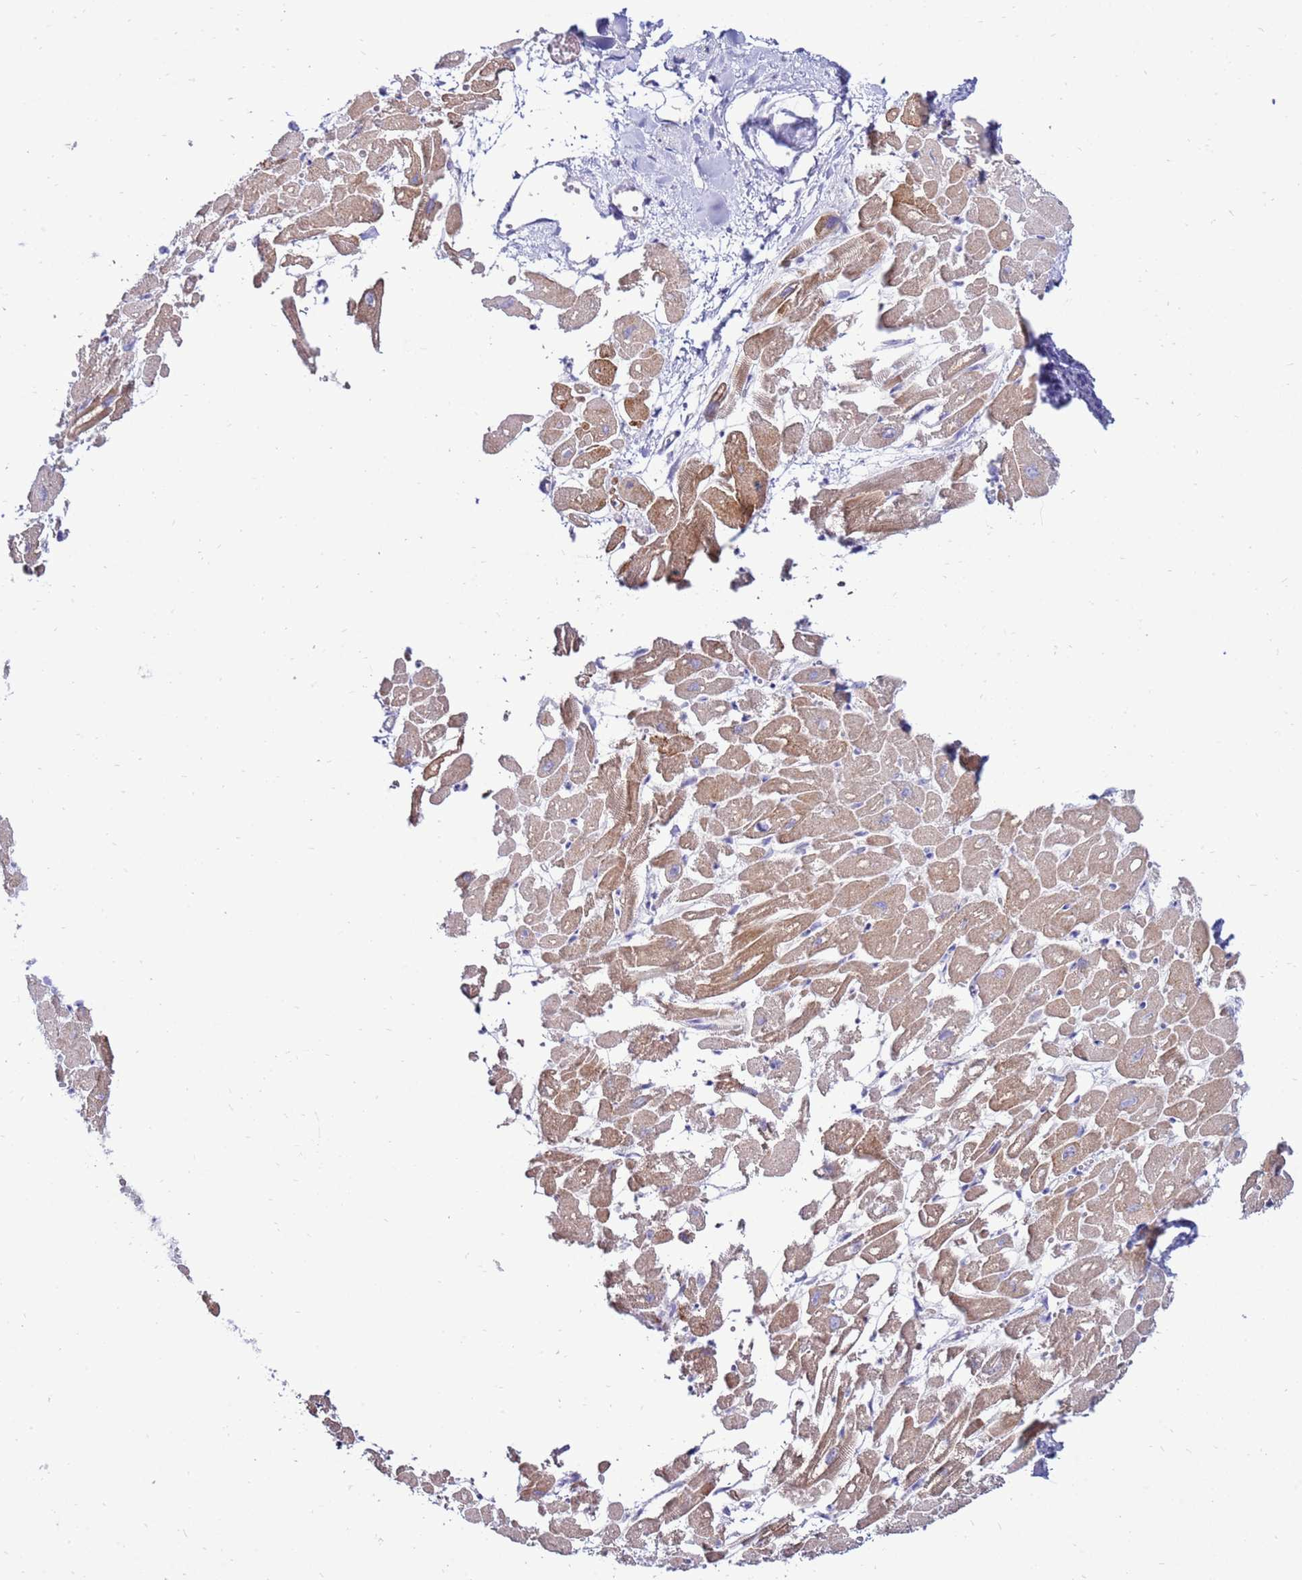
{"staining": {"intensity": "strong", "quantity": "25%-75%", "location": "cytoplasmic/membranous"}, "tissue": "heart muscle", "cell_type": "Cardiomyocytes", "image_type": "normal", "snomed": [{"axis": "morphology", "description": "Normal tissue, NOS"}, {"axis": "topography", "description": "Heart"}], "caption": "Immunohistochemistry image of unremarkable heart muscle: heart muscle stained using immunohistochemistry (IHC) exhibits high levels of strong protein expression localized specifically in the cytoplasmic/membranous of cardiomyocytes, appearing as a cytoplasmic/membranous brown color.", "gene": "IGF1R", "patient": {"sex": "male", "age": 54}}